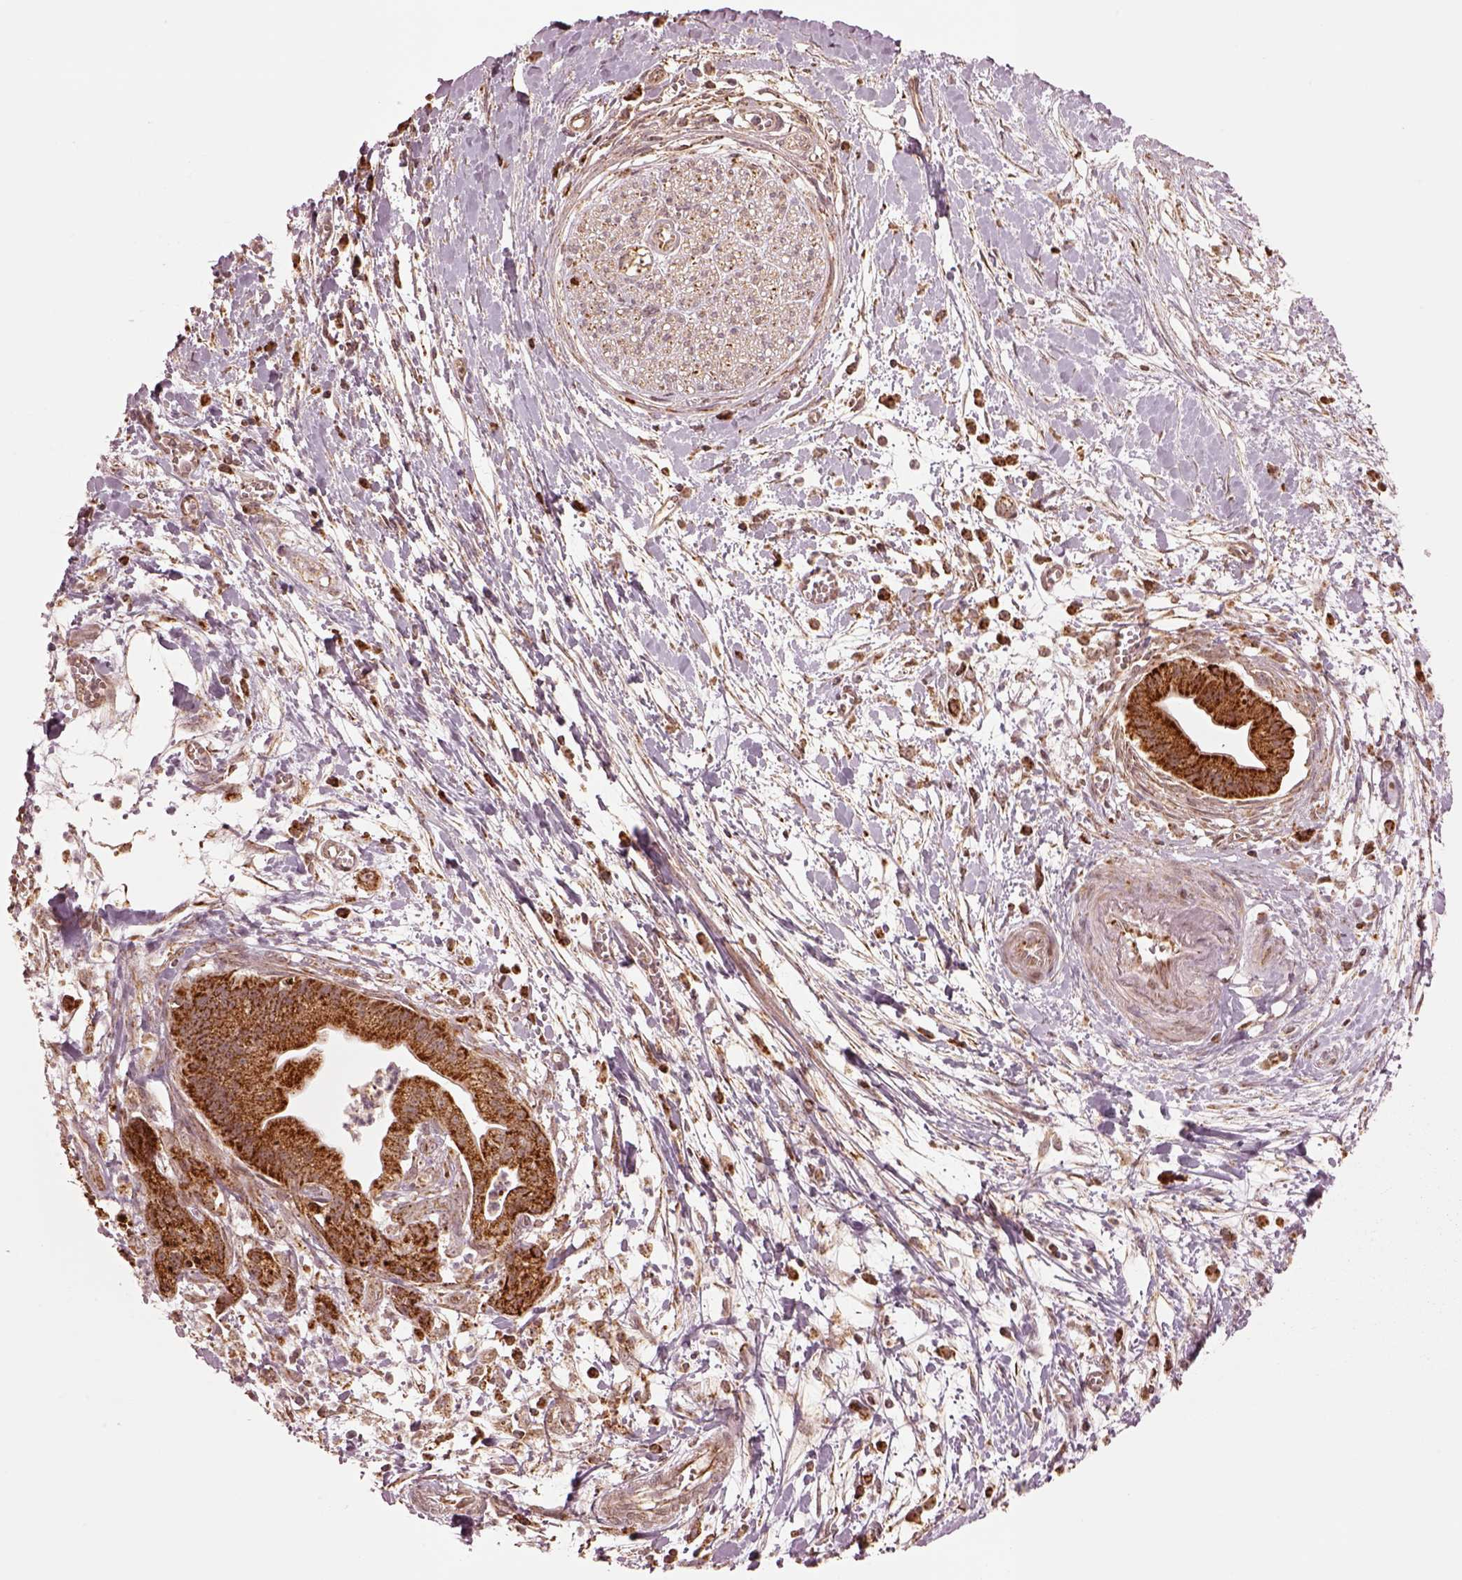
{"staining": {"intensity": "strong", "quantity": ">75%", "location": "cytoplasmic/membranous"}, "tissue": "pancreatic cancer", "cell_type": "Tumor cells", "image_type": "cancer", "snomed": [{"axis": "morphology", "description": "Normal tissue, NOS"}, {"axis": "morphology", "description": "Adenocarcinoma, NOS"}, {"axis": "topography", "description": "Lymph node"}, {"axis": "topography", "description": "Pancreas"}], "caption": "Immunohistochemical staining of human pancreatic adenocarcinoma exhibits high levels of strong cytoplasmic/membranous staining in approximately >75% of tumor cells.", "gene": "SEL1L3", "patient": {"sex": "female", "age": 58}}